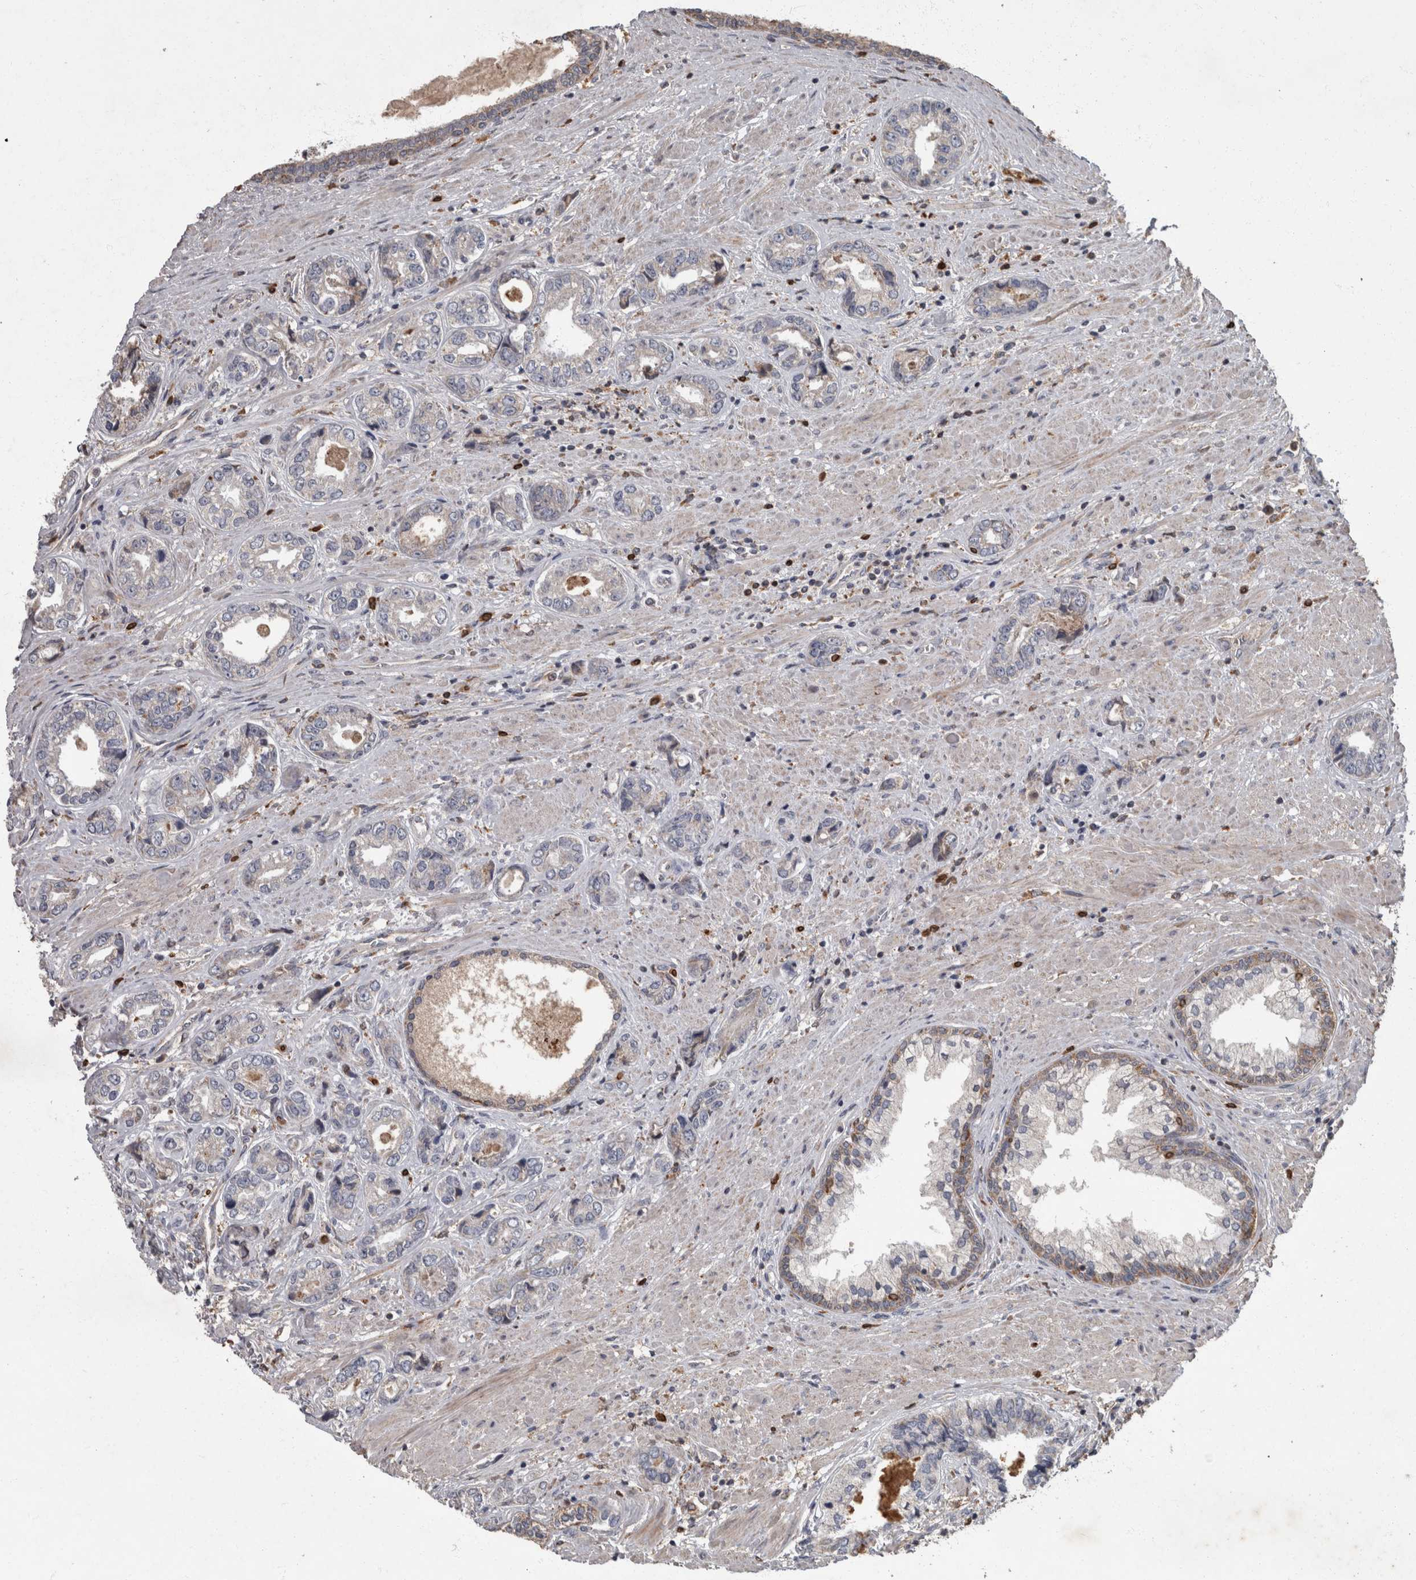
{"staining": {"intensity": "negative", "quantity": "none", "location": "none"}, "tissue": "prostate cancer", "cell_type": "Tumor cells", "image_type": "cancer", "snomed": [{"axis": "morphology", "description": "Adenocarcinoma, High grade"}, {"axis": "topography", "description": "Prostate"}], "caption": "Protein analysis of high-grade adenocarcinoma (prostate) exhibits no significant expression in tumor cells.", "gene": "PPP1R3C", "patient": {"sex": "male", "age": 61}}